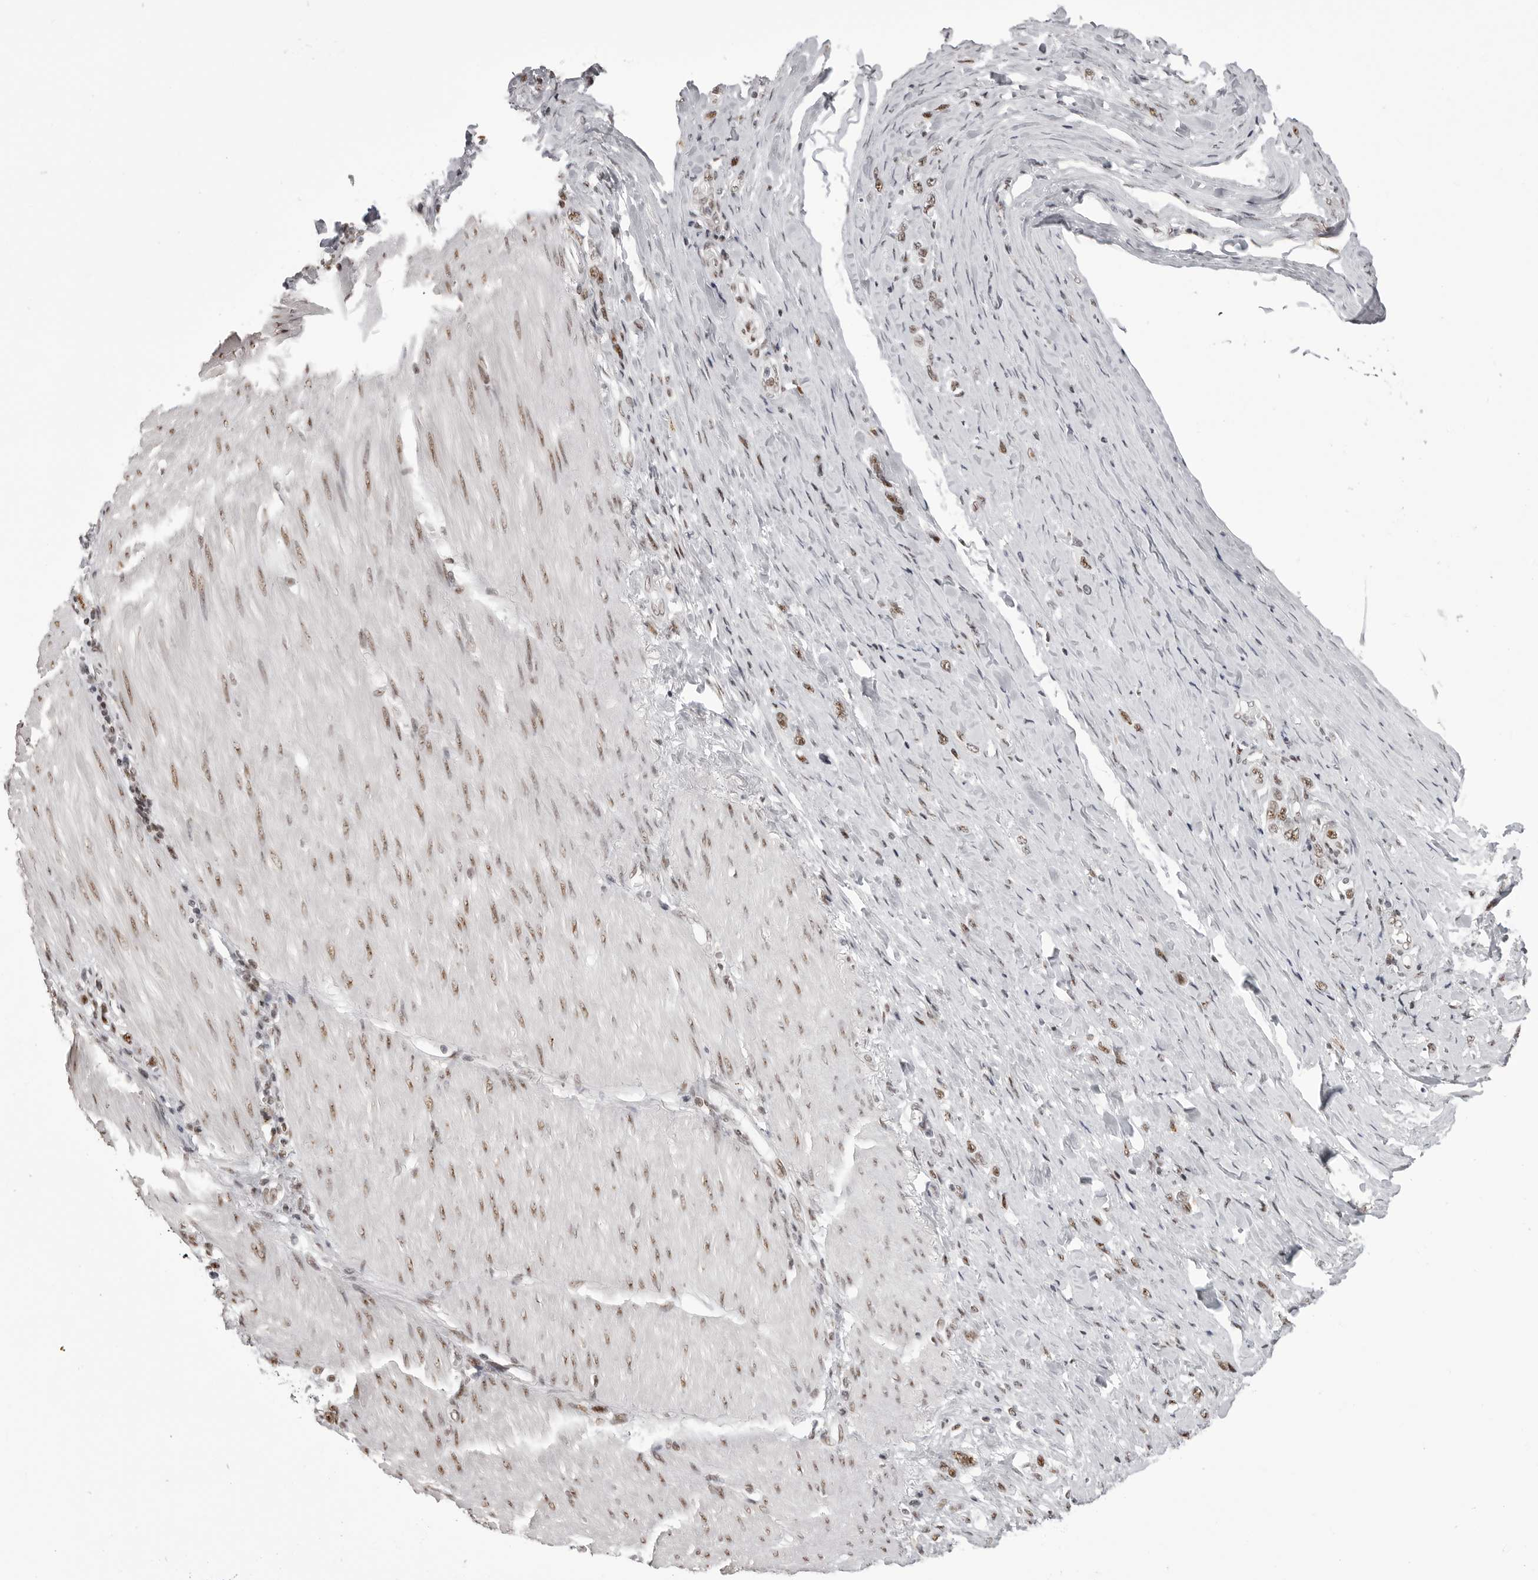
{"staining": {"intensity": "moderate", "quantity": ">75%", "location": "nuclear"}, "tissue": "stomach cancer", "cell_type": "Tumor cells", "image_type": "cancer", "snomed": [{"axis": "morphology", "description": "Adenocarcinoma, NOS"}, {"axis": "topography", "description": "Stomach"}], "caption": "High-power microscopy captured an IHC image of stomach cancer, revealing moderate nuclear expression in about >75% of tumor cells. The staining is performed using DAB (3,3'-diaminobenzidine) brown chromogen to label protein expression. The nuclei are counter-stained blue using hematoxylin.", "gene": "WRAP53", "patient": {"sex": "female", "age": 65}}